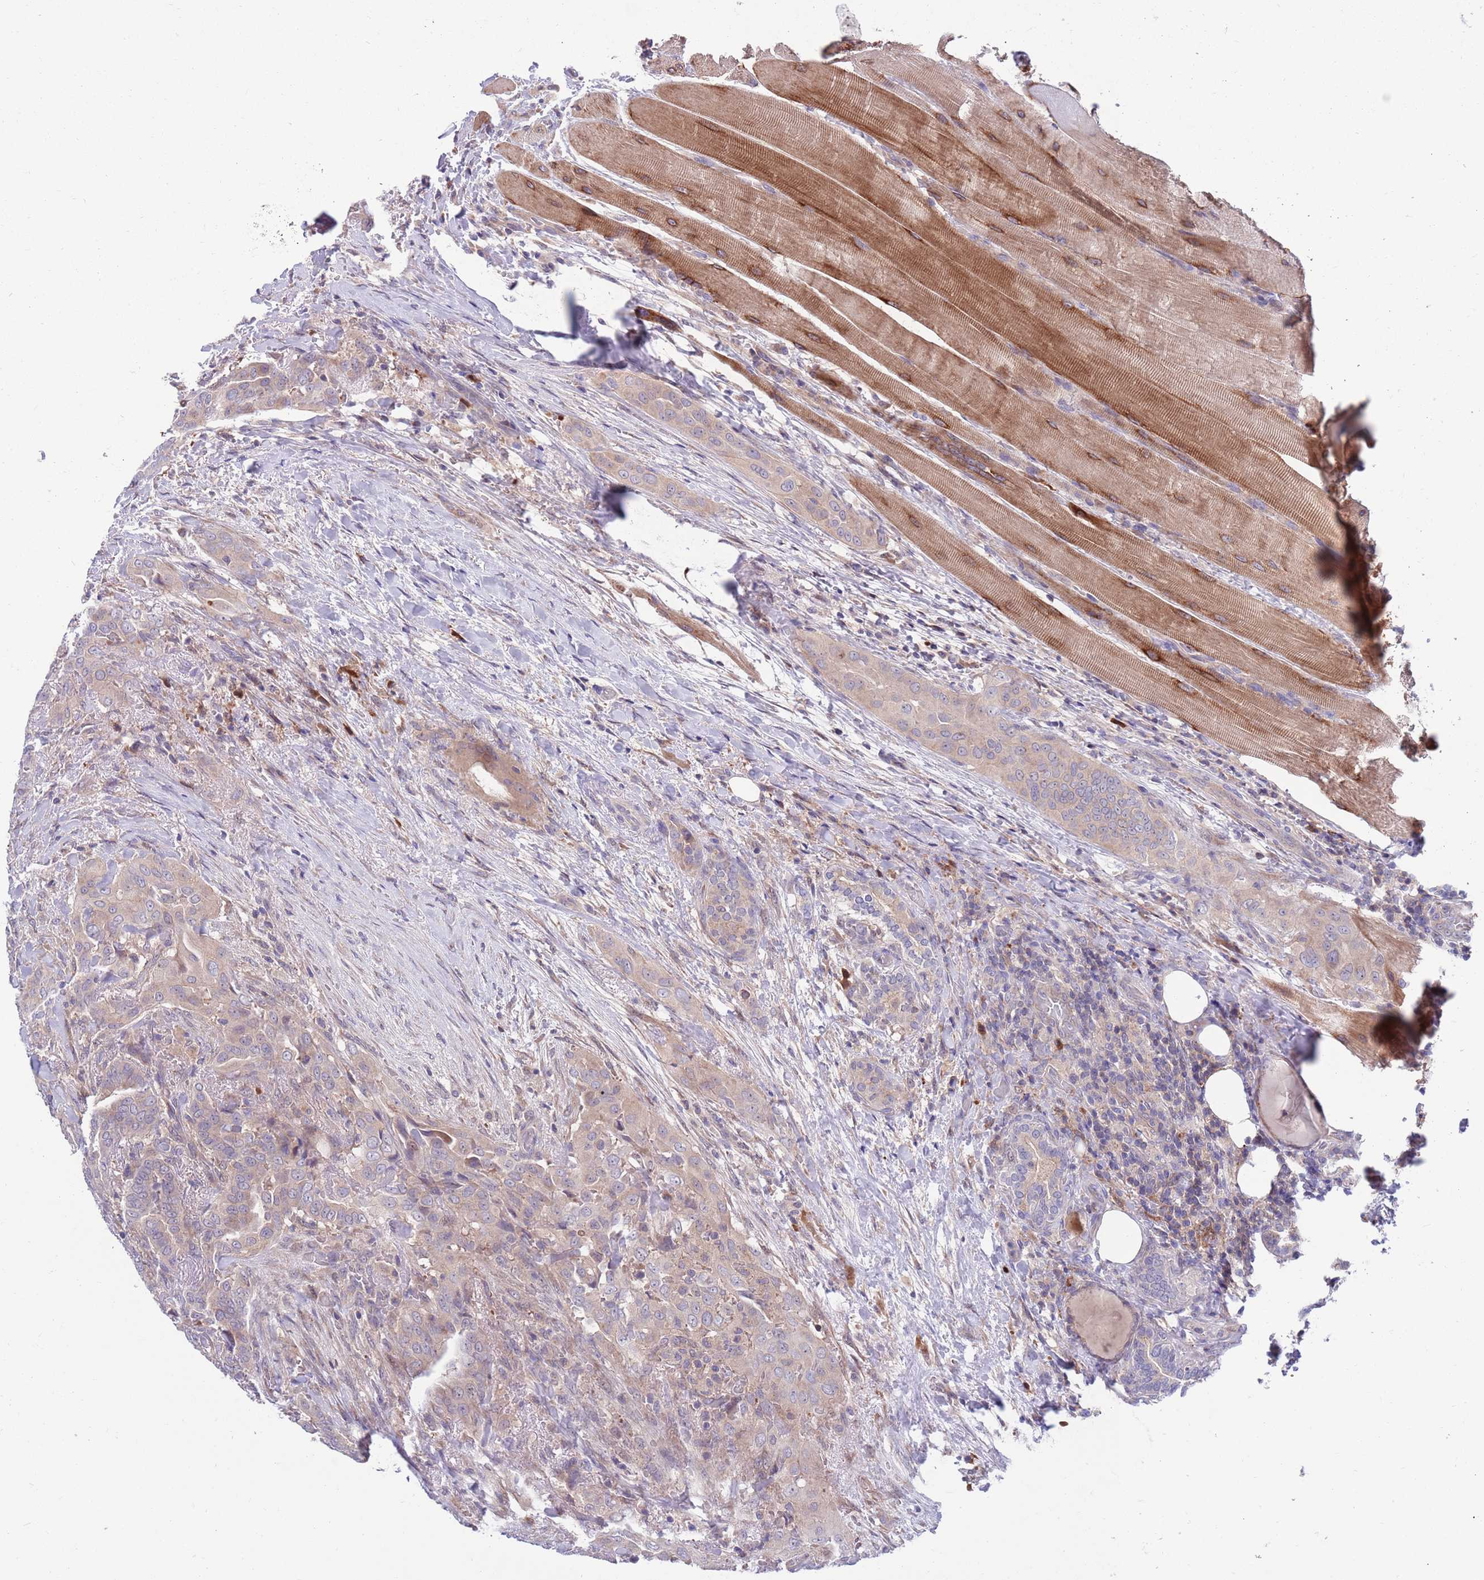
{"staining": {"intensity": "weak", "quantity": "25%-75%", "location": "cytoplasmic/membranous"}, "tissue": "thyroid cancer", "cell_type": "Tumor cells", "image_type": "cancer", "snomed": [{"axis": "morphology", "description": "Papillary adenocarcinoma, NOS"}, {"axis": "topography", "description": "Thyroid gland"}], "caption": "Immunohistochemical staining of human thyroid cancer reveals low levels of weak cytoplasmic/membranous expression in approximately 25%-75% of tumor cells.", "gene": "KLHL29", "patient": {"sex": "male", "age": 61}}